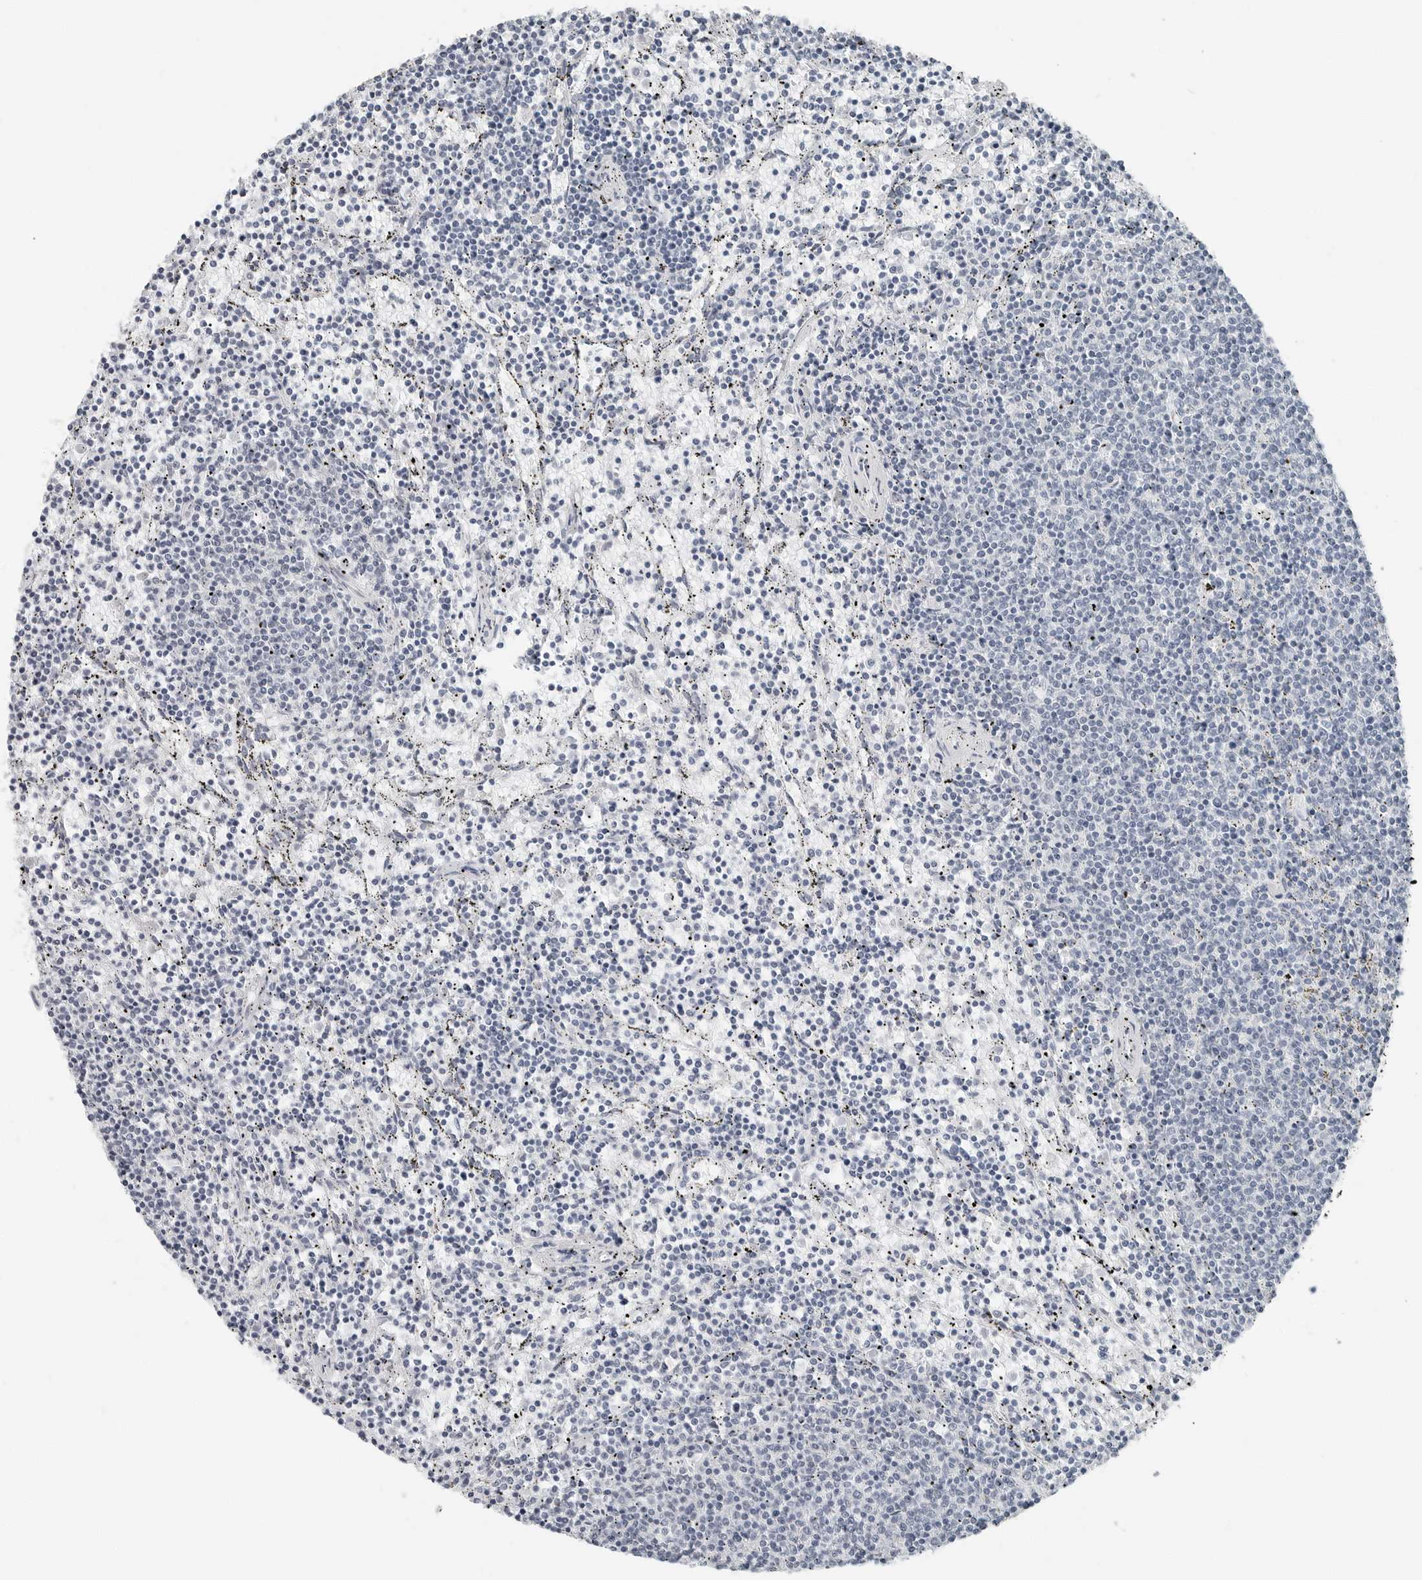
{"staining": {"intensity": "negative", "quantity": "none", "location": "none"}, "tissue": "lymphoma", "cell_type": "Tumor cells", "image_type": "cancer", "snomed": [{"axis": "morphology", "description": "Malignant lymphoma, non-Hodgkin's type, Low grade"}, {"axis": "topography", "description": "Spleen"}], "caption": "Immunohistochemistry histopathology image of neoplastic tissue: malignant lymphoma, non-Hodgkin's type (low-grade) stained with DAB displays no significant protein staining in tumor cells.", "gene": "XIRP1", "patient": {"sex": "female", "age": 50}}